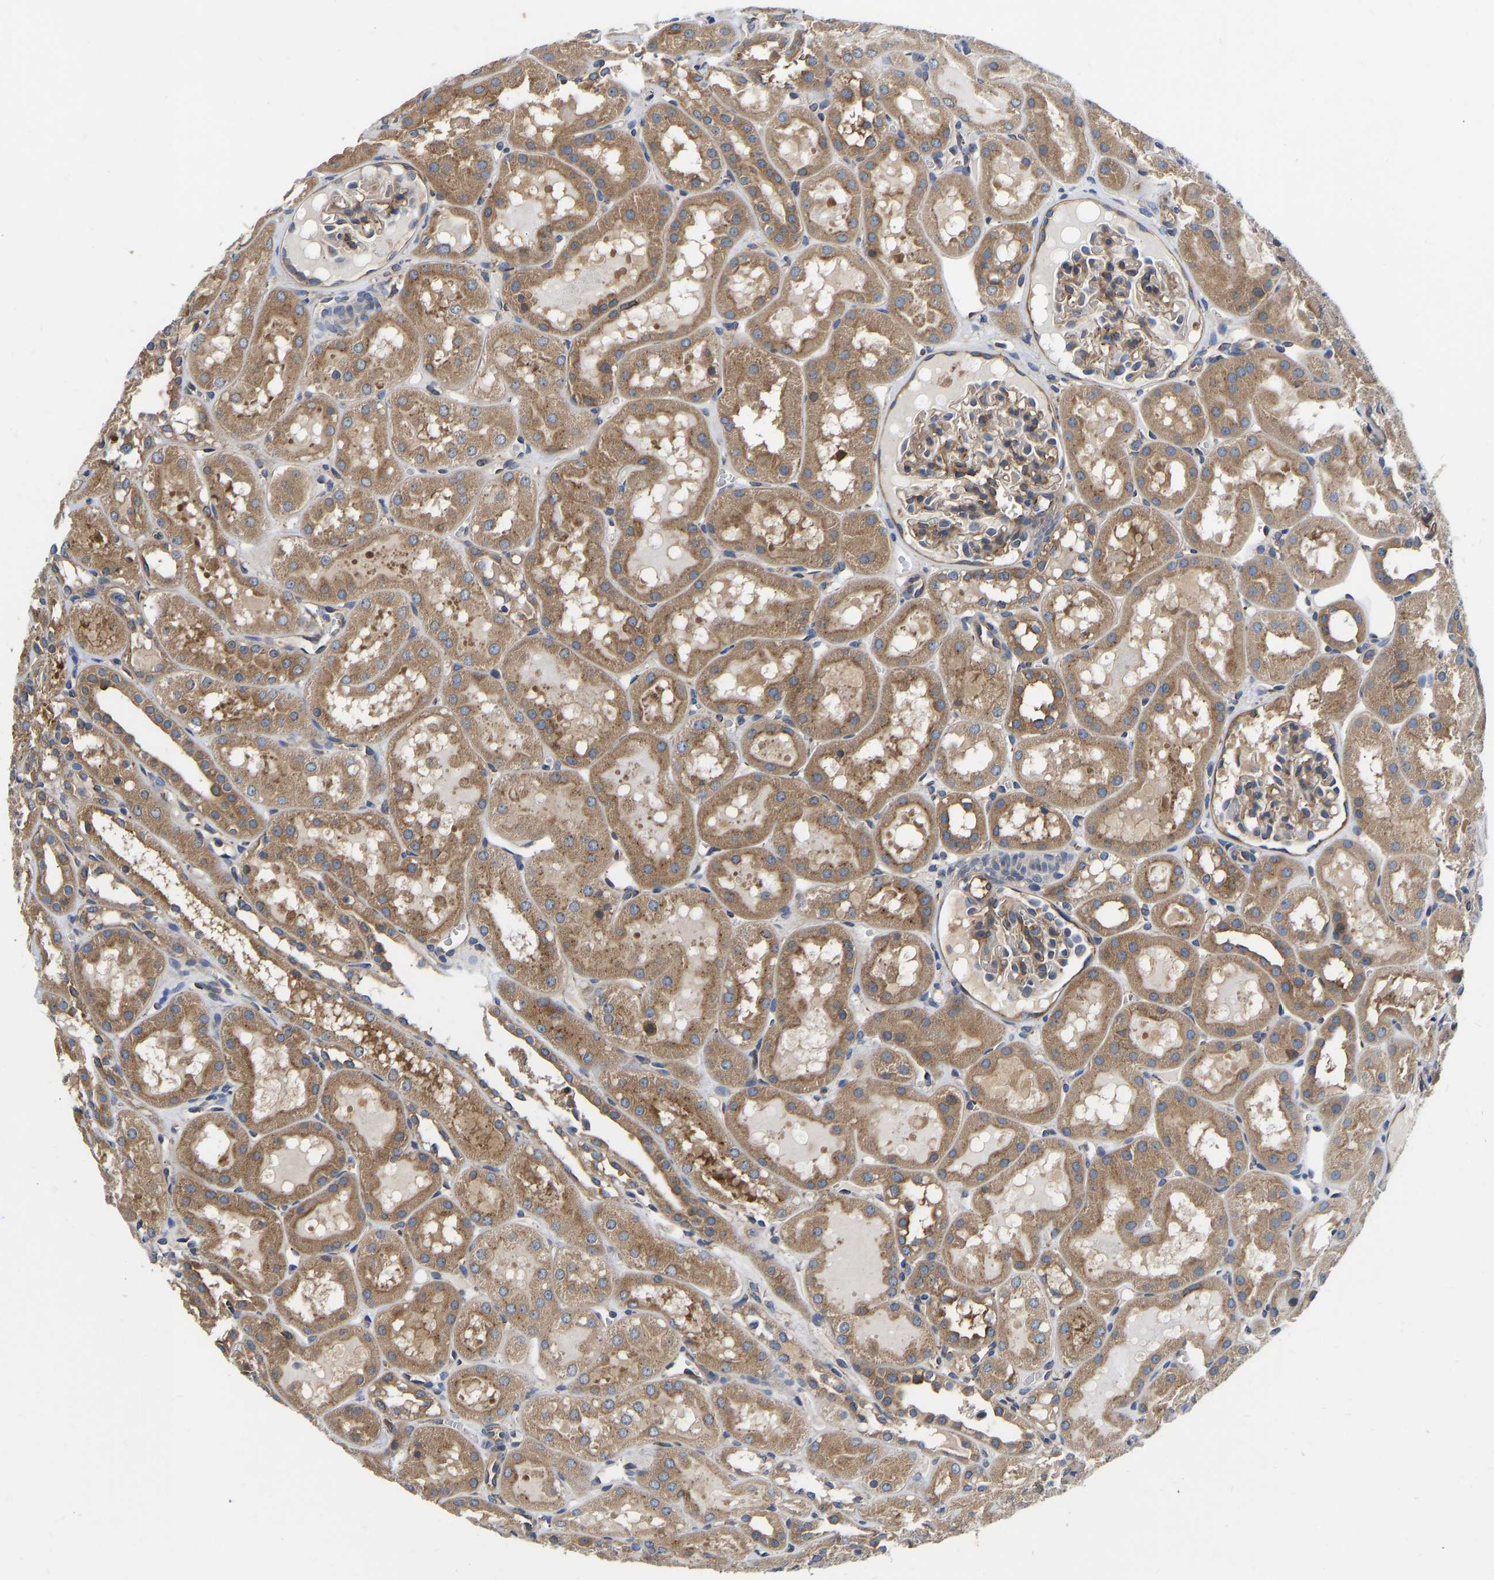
{"staining": {"intensity": "moderate", "quantity": "25%-75%", "location": "cytoplasmic/membranous"}, "tissue": "kidney", "cell_type": "Cells in glomeruli", "image_type": "normal", "snomed": [{"axis": "morphology", "description": "Normal tissue, NOS"}, {"axis": "topography", "description": "Kidney"}, {"axis": "topography", "description": "Urinary bladder"}], "caption": "Normal kidney exhibits moderate cytoplasmic/membranous staining in approximately 25%-75% of cells in glomeruli.", "gene": "FLNB", "patient": {"sex": "male", "age": 16}}